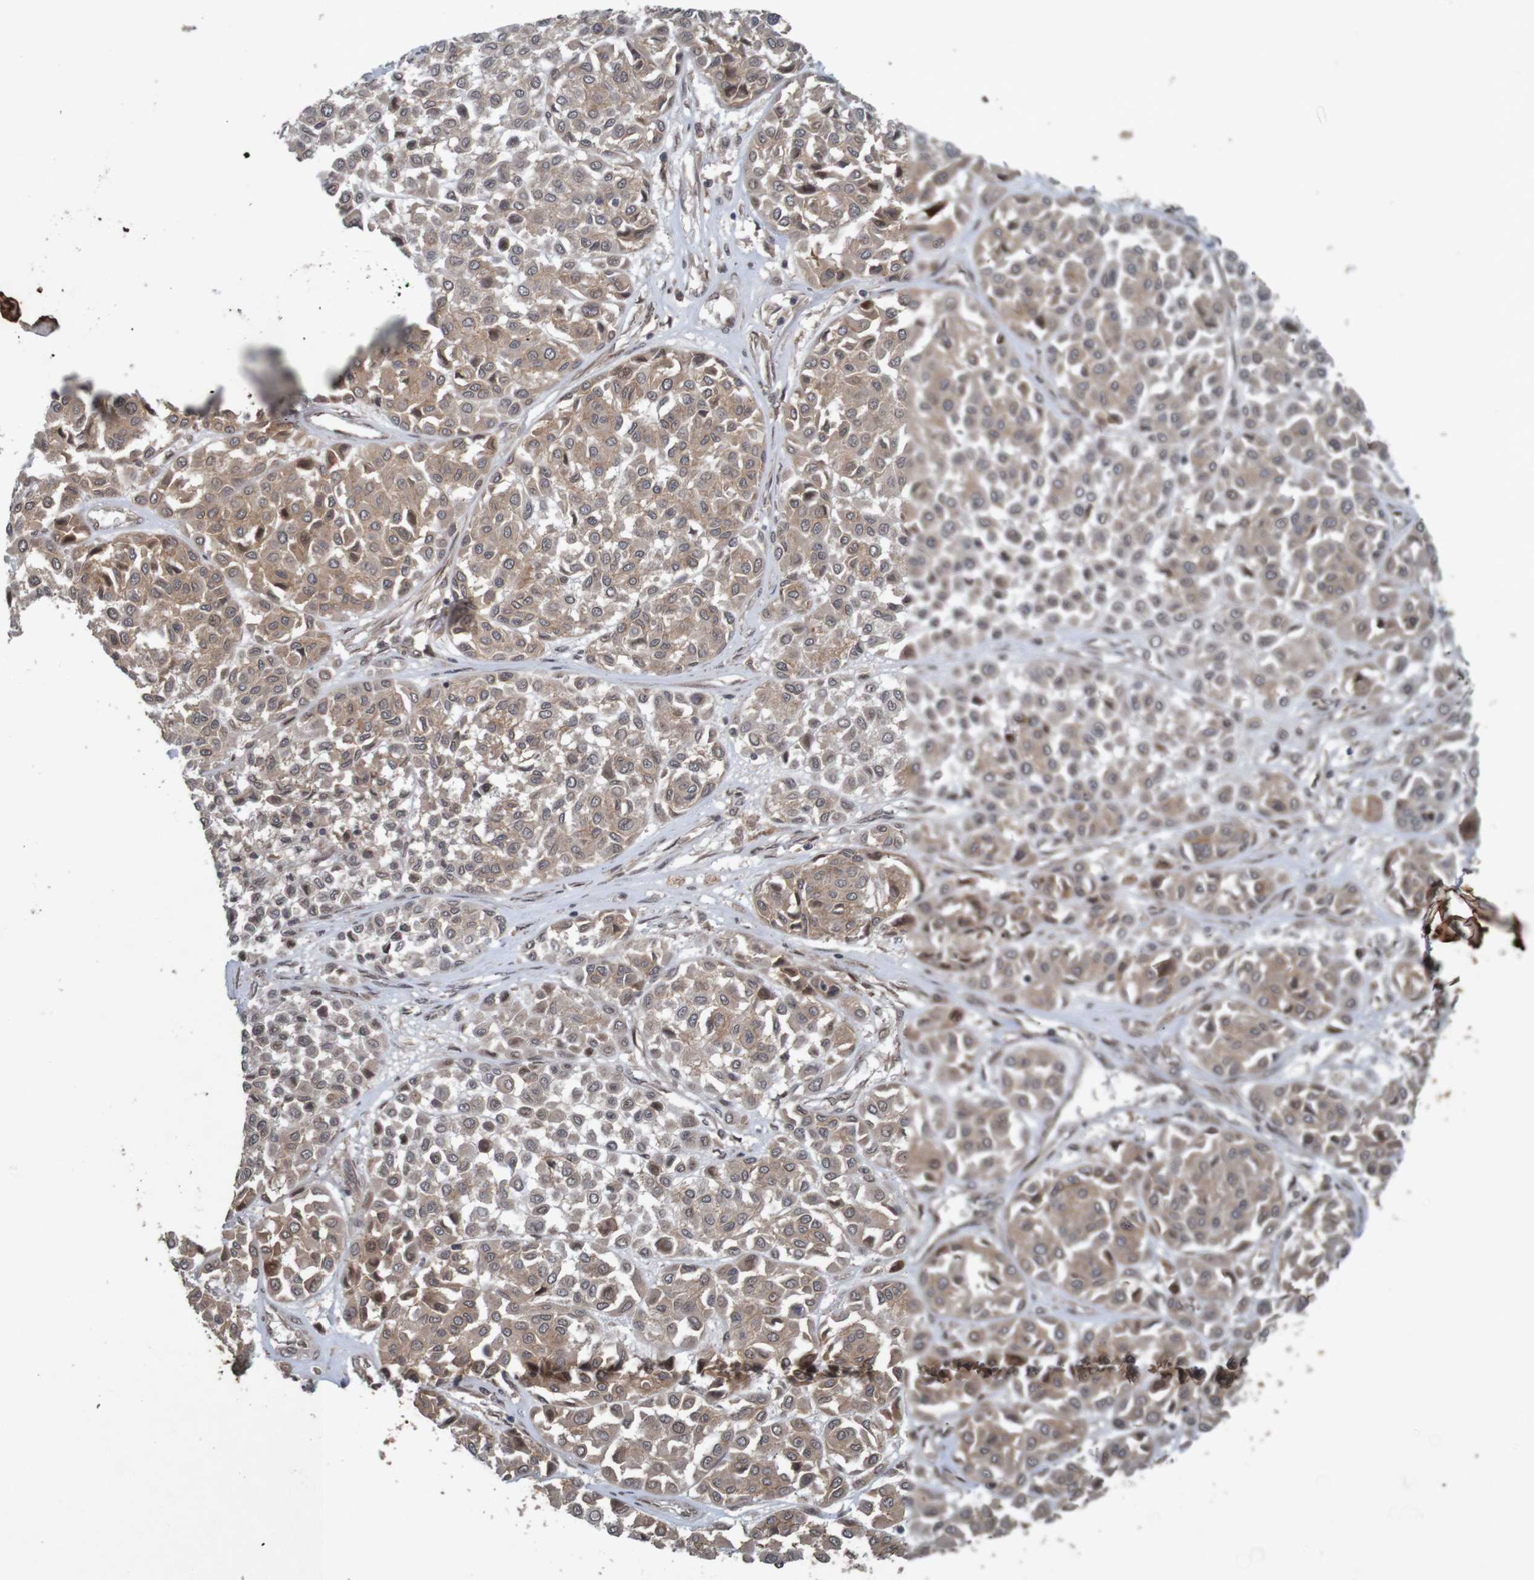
{"staining": {"intensity": "weak", "quantity": "25%-75%", "location": "cytoplasmic/membranous"}, "tissue": "melanoma", "cell_type": "Tumor cells", "image_type": "cancer", "snomed": [{"axis": "morphology", "description": "Malignant melanoma, Metastatic site"}, {"axis": "topography", "description": "Soft tissue"}], "caption": "High-magnification brightfield microscopy of melanoma stained with DAB (3,3'-diaminobenzidine) (brown) and counterstained with hematoxylin (blue). tumor cells exhibit weak cytoplasmic/membranous staining is identified in about25%-75% of cells.", "gene": "ARHGEF11", "patient": {"sex": "male", "age": 41}}